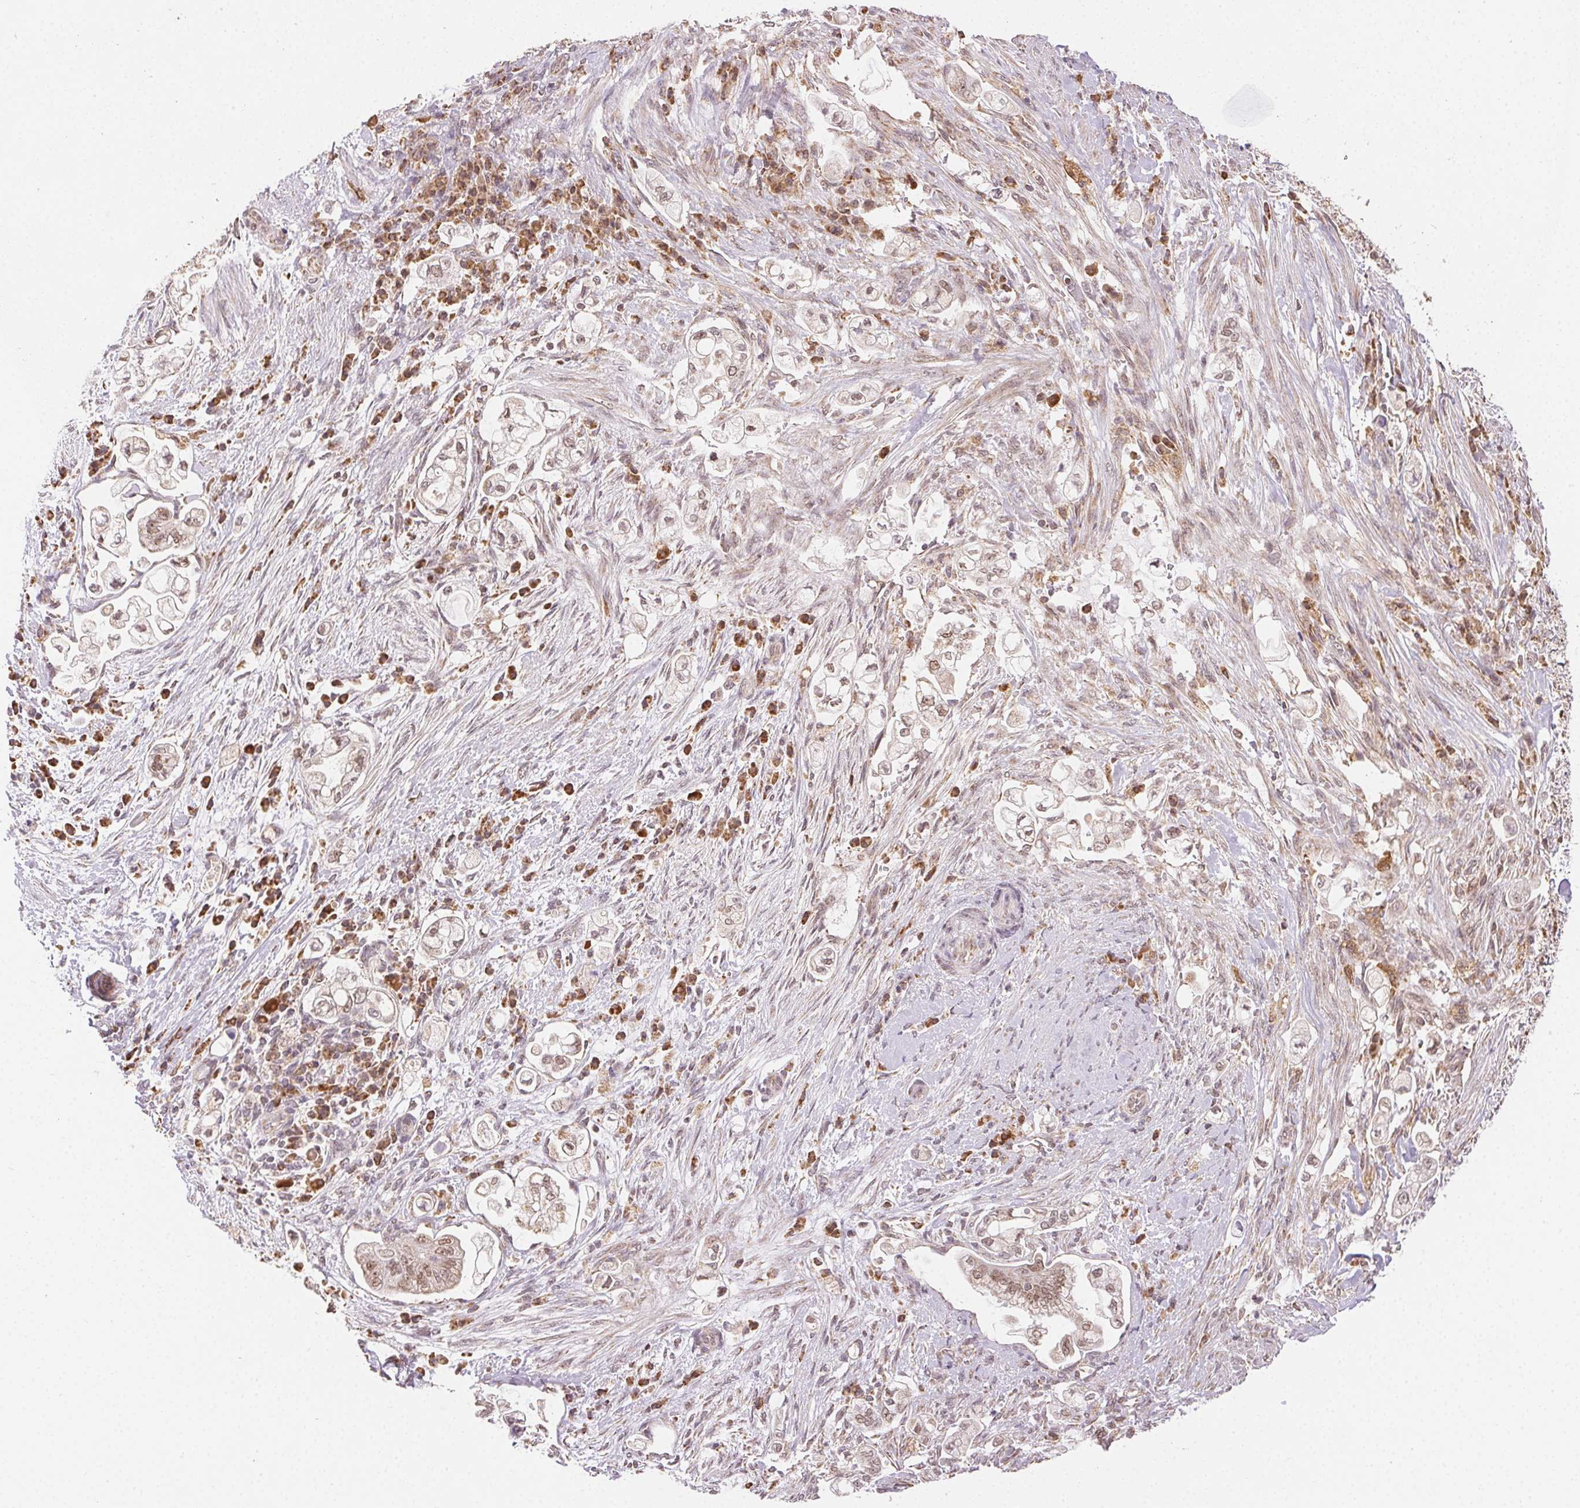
{"staining": {"intensity": "weak", "quantity": "25%-75%", "location": "nuclear"}, "tissue": "pancreatic cancer", "cell_type": "Tumor cells", "image_type": "cancer", "snomed": [{"axis": "morphology", "description": "Adenocarcinoma, NOS"}, {"axis": "topography", "description": "Pancreas"}], "caption": "Immunohistochemistry (IHC) (DAB (3,3'-diaminobenzidine)) staining of pancreatic adenocarcinoma reveals weak nuclear protein staining in approximately 25%-75% of tumor cells. The protein of interest is shown in brown color, while the nuclei are stained blue.", "gene": "PIWIL4", "patient": {"sex": "female", "age": 69}}